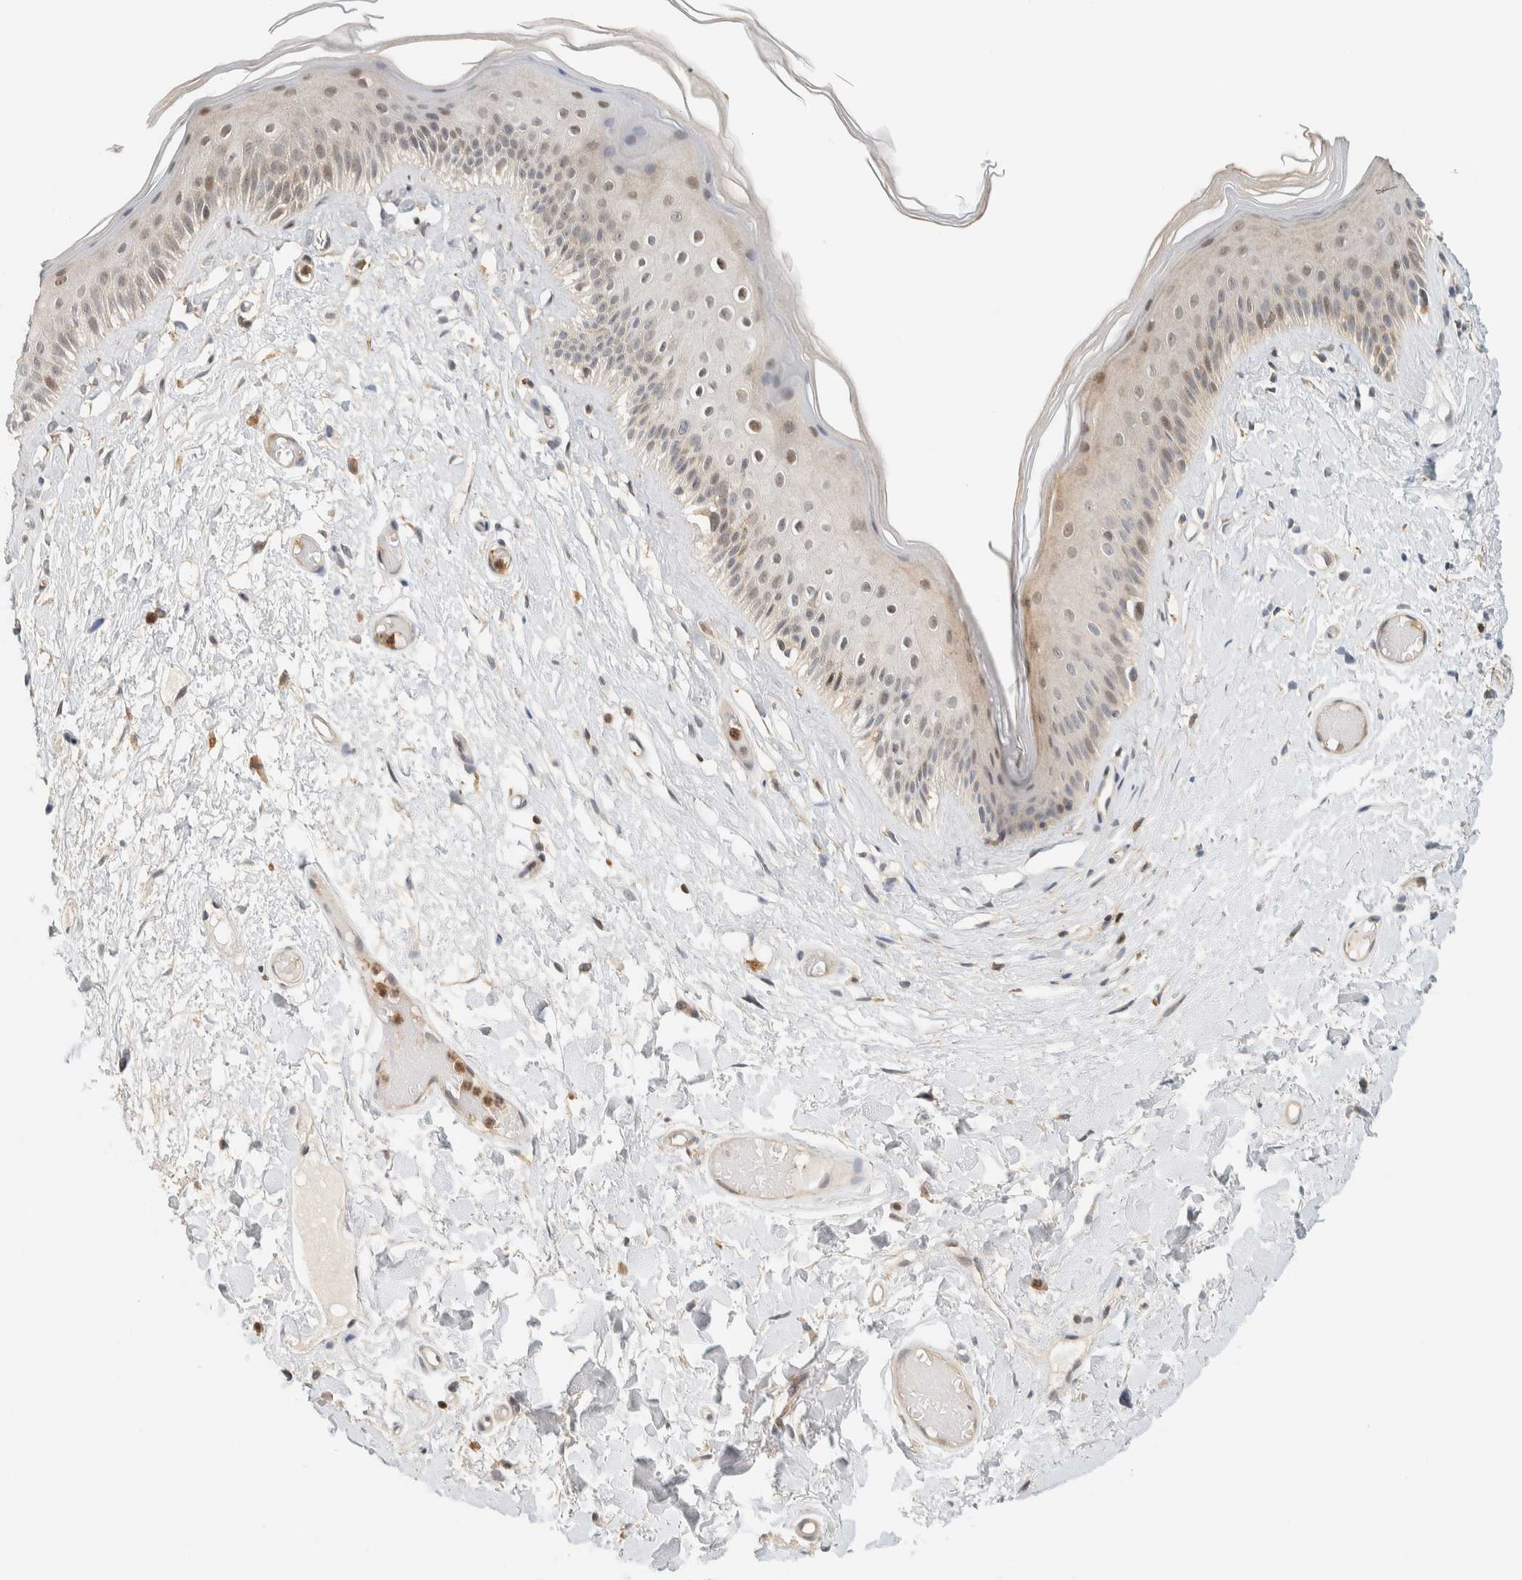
{"staining": {"intensity": "weak", "quantity": "25%-75%", "location": "cytoplasmic/membranous,nuclear"}, "tissue": "skin", "cell_type": "Epidermal cells", "image_type": "normal", "snomed": [{"axis": "morphology", "description": "Normal tissue, NOS"}, {"axis": "topography", "description": "Vulva"}], "caption": "Immunohistochemical staining of unremarkable human skin demonstrates weak cytoplasmic/membranous,nuclear protein expression in approximately 25%-75% of epidermal cells.", "gene": "ARFGEF1", "patient": {"sex": "female", "age": 73}}